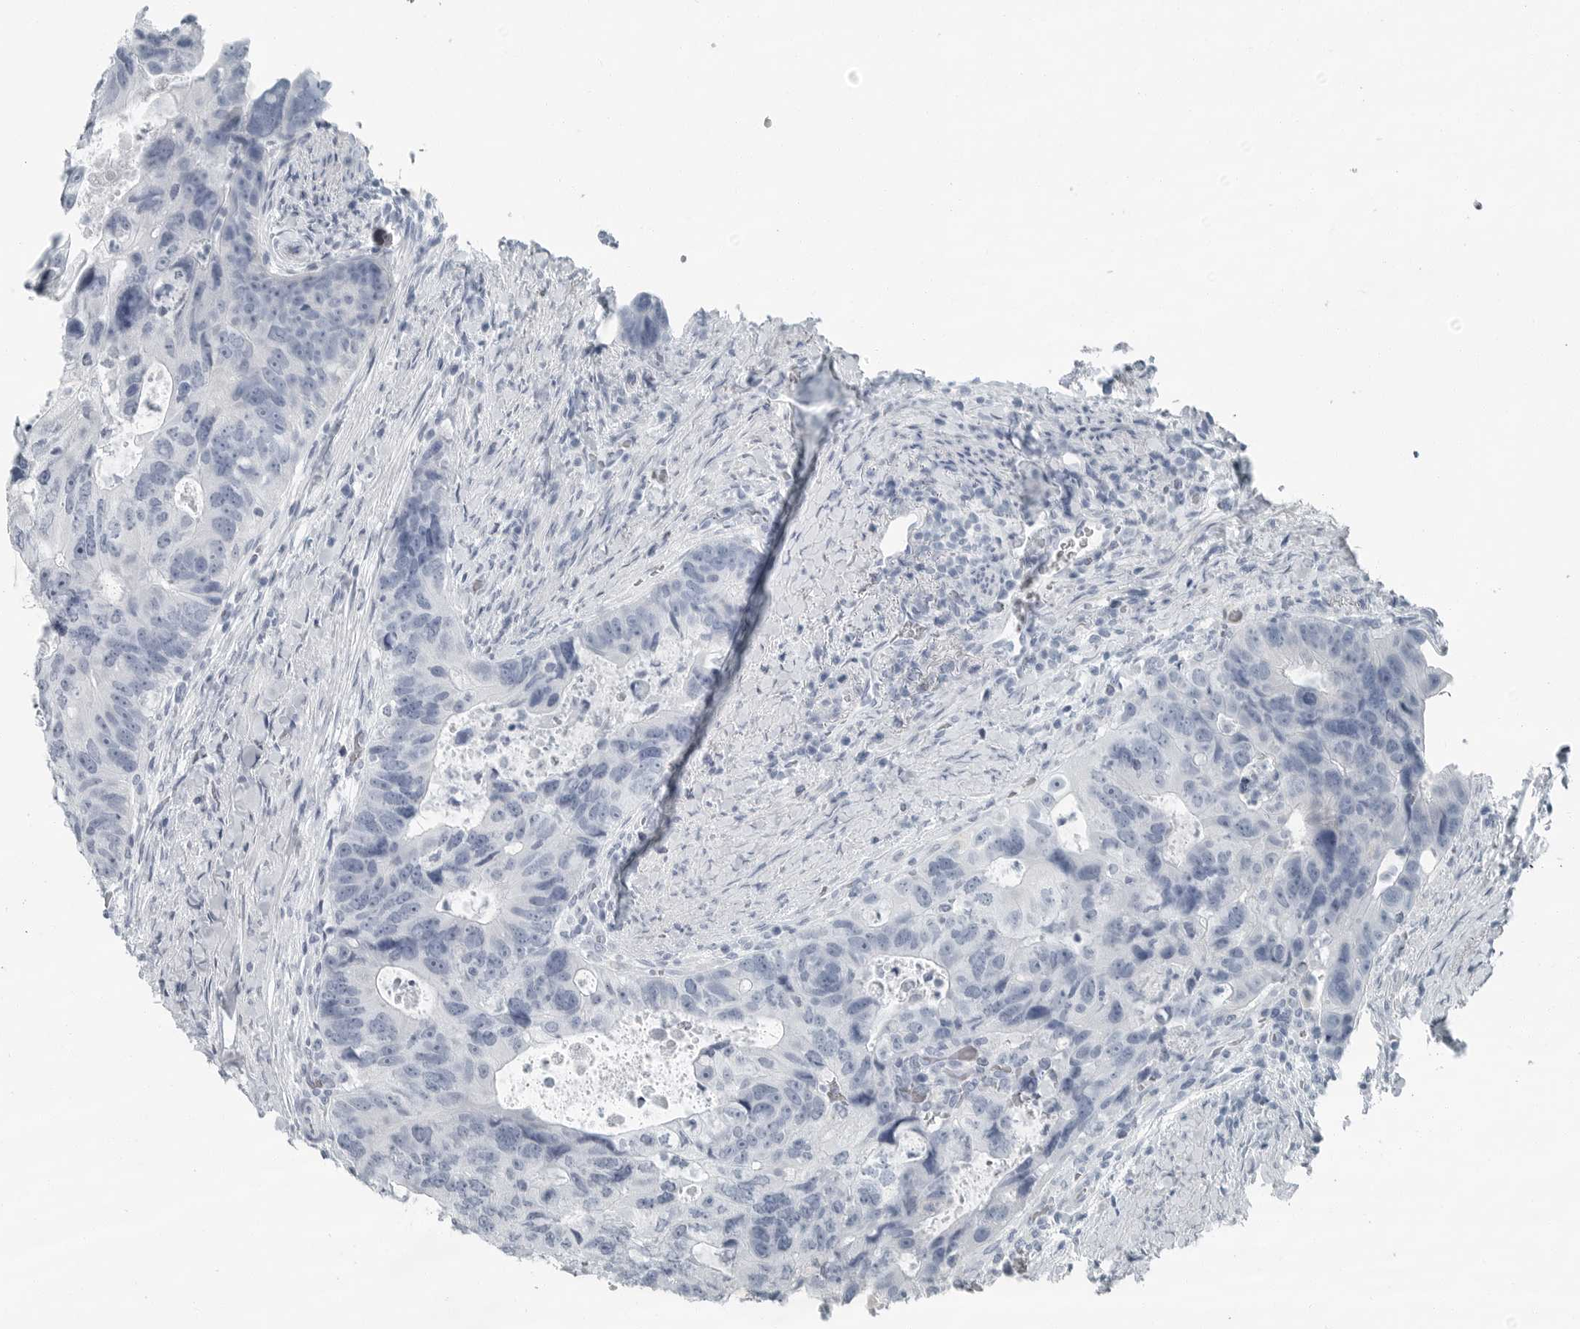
{"staining": {"intensity": "negative", "quantity": "none", "location": "none"}, "tissue": "colorectal cancer", "cell_type": "Tumor cells", "image_type": "cancer", "snomed": [{"axis": "morphology", "description": "Adenocarcinoma, NOS"}, {"axis": "topography", "description": "Rectum"}], "caption": "IHC of colorectal cancer (adenocarcinoma) reveals no staining in tumor cells.", "gene": "FABP6", "patient": {"sex": "male", "age": 59}}